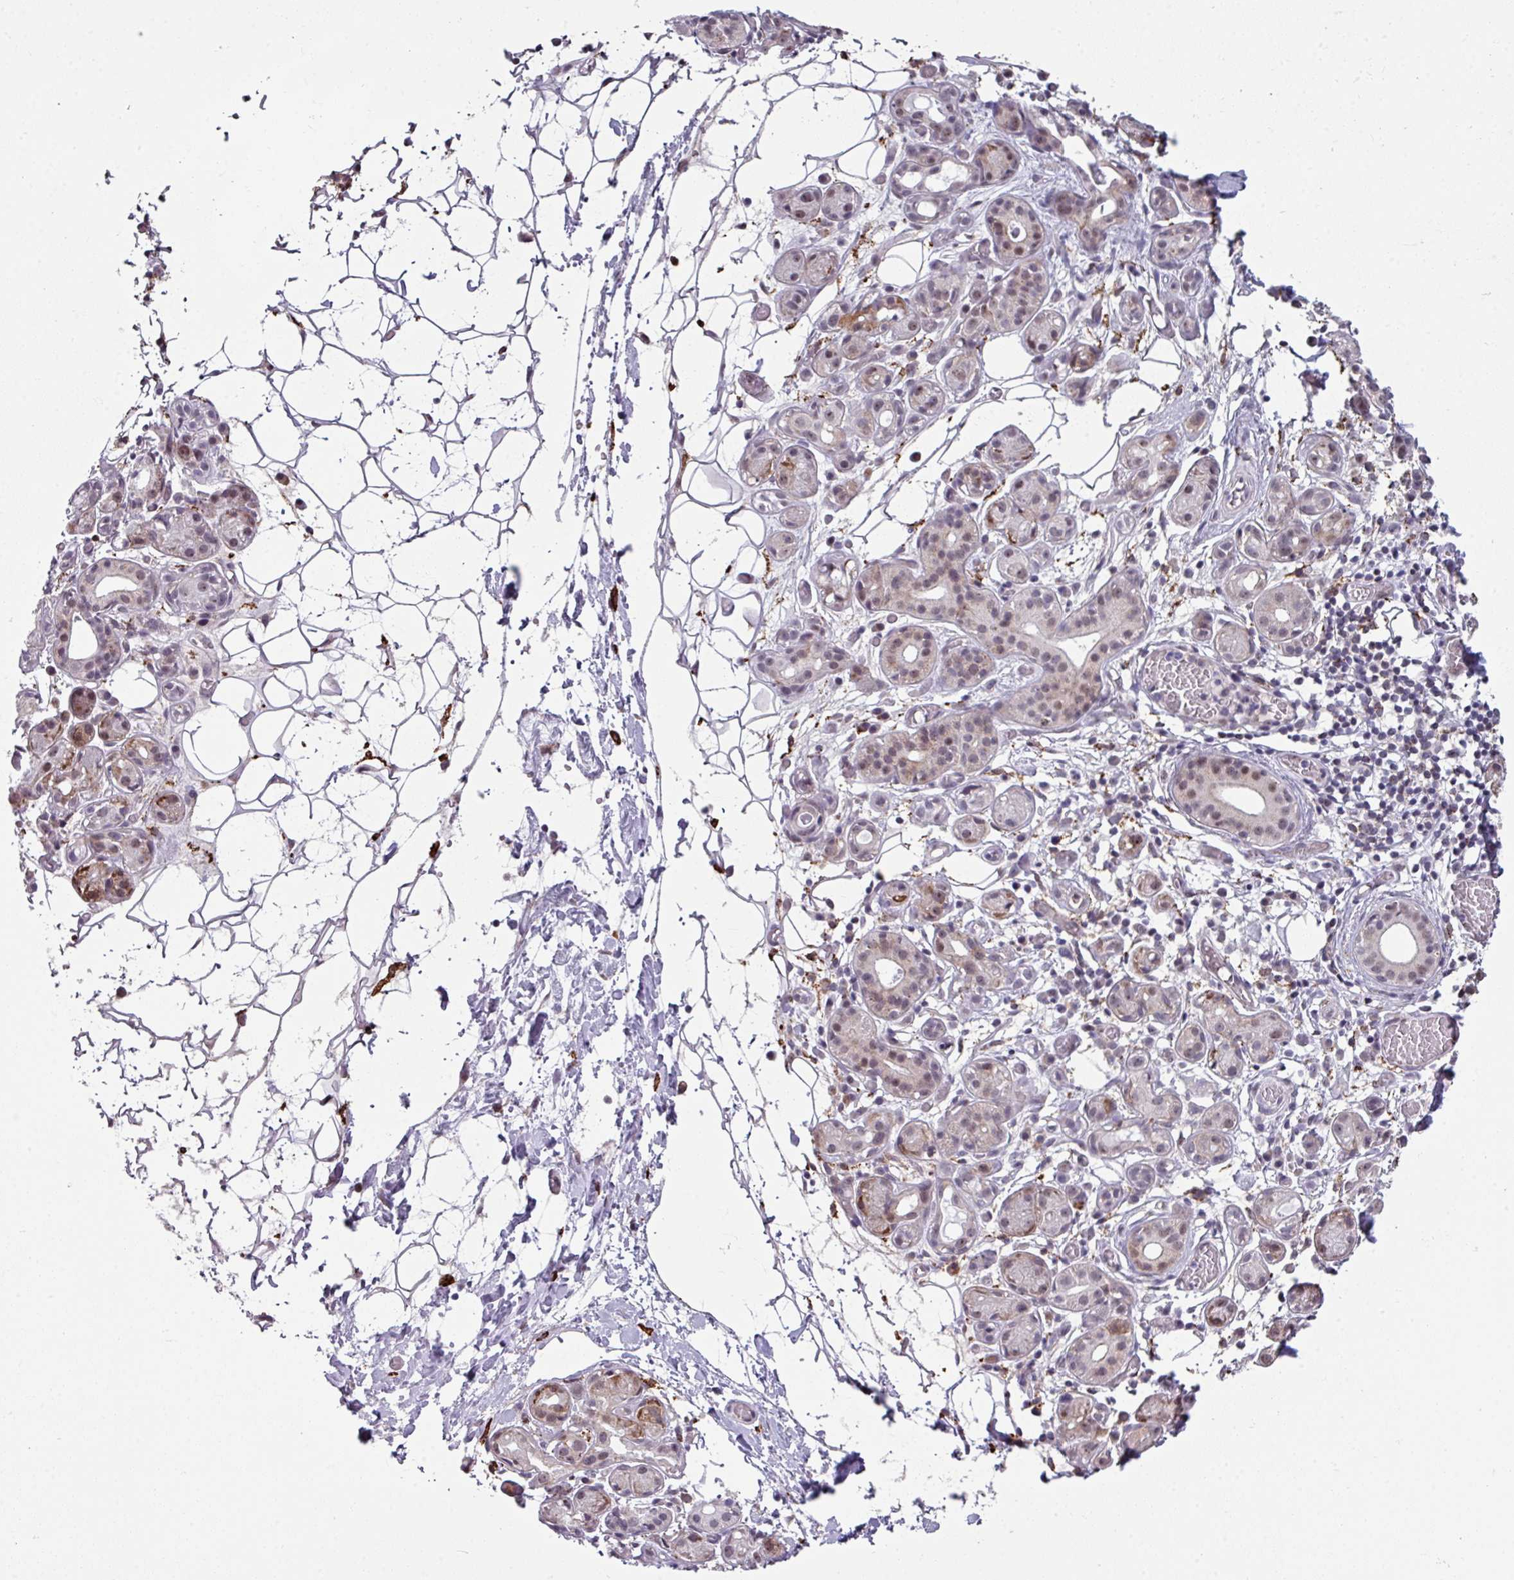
{"staining": {"intensity": "strong", "quantity": "<25%", "location": "cytoplasmic/membranous"}, "tissue": "salivary gland", "cell_type": "Glandular cells", "image_type": "normal", "snomed": [{"axis": "morphology", "description": "Normal tissue, NOS"}, {"axis": "topography", "description": "Salivary gland"}], "caption": "Immunohistochemical staining of unremarkable salivary gland shows strong cytoplasmic/membranous protein staining in approximately <25% of glandular cells.", "gene": "BMS1", "patient": {"sex": "male", "age": 82}}